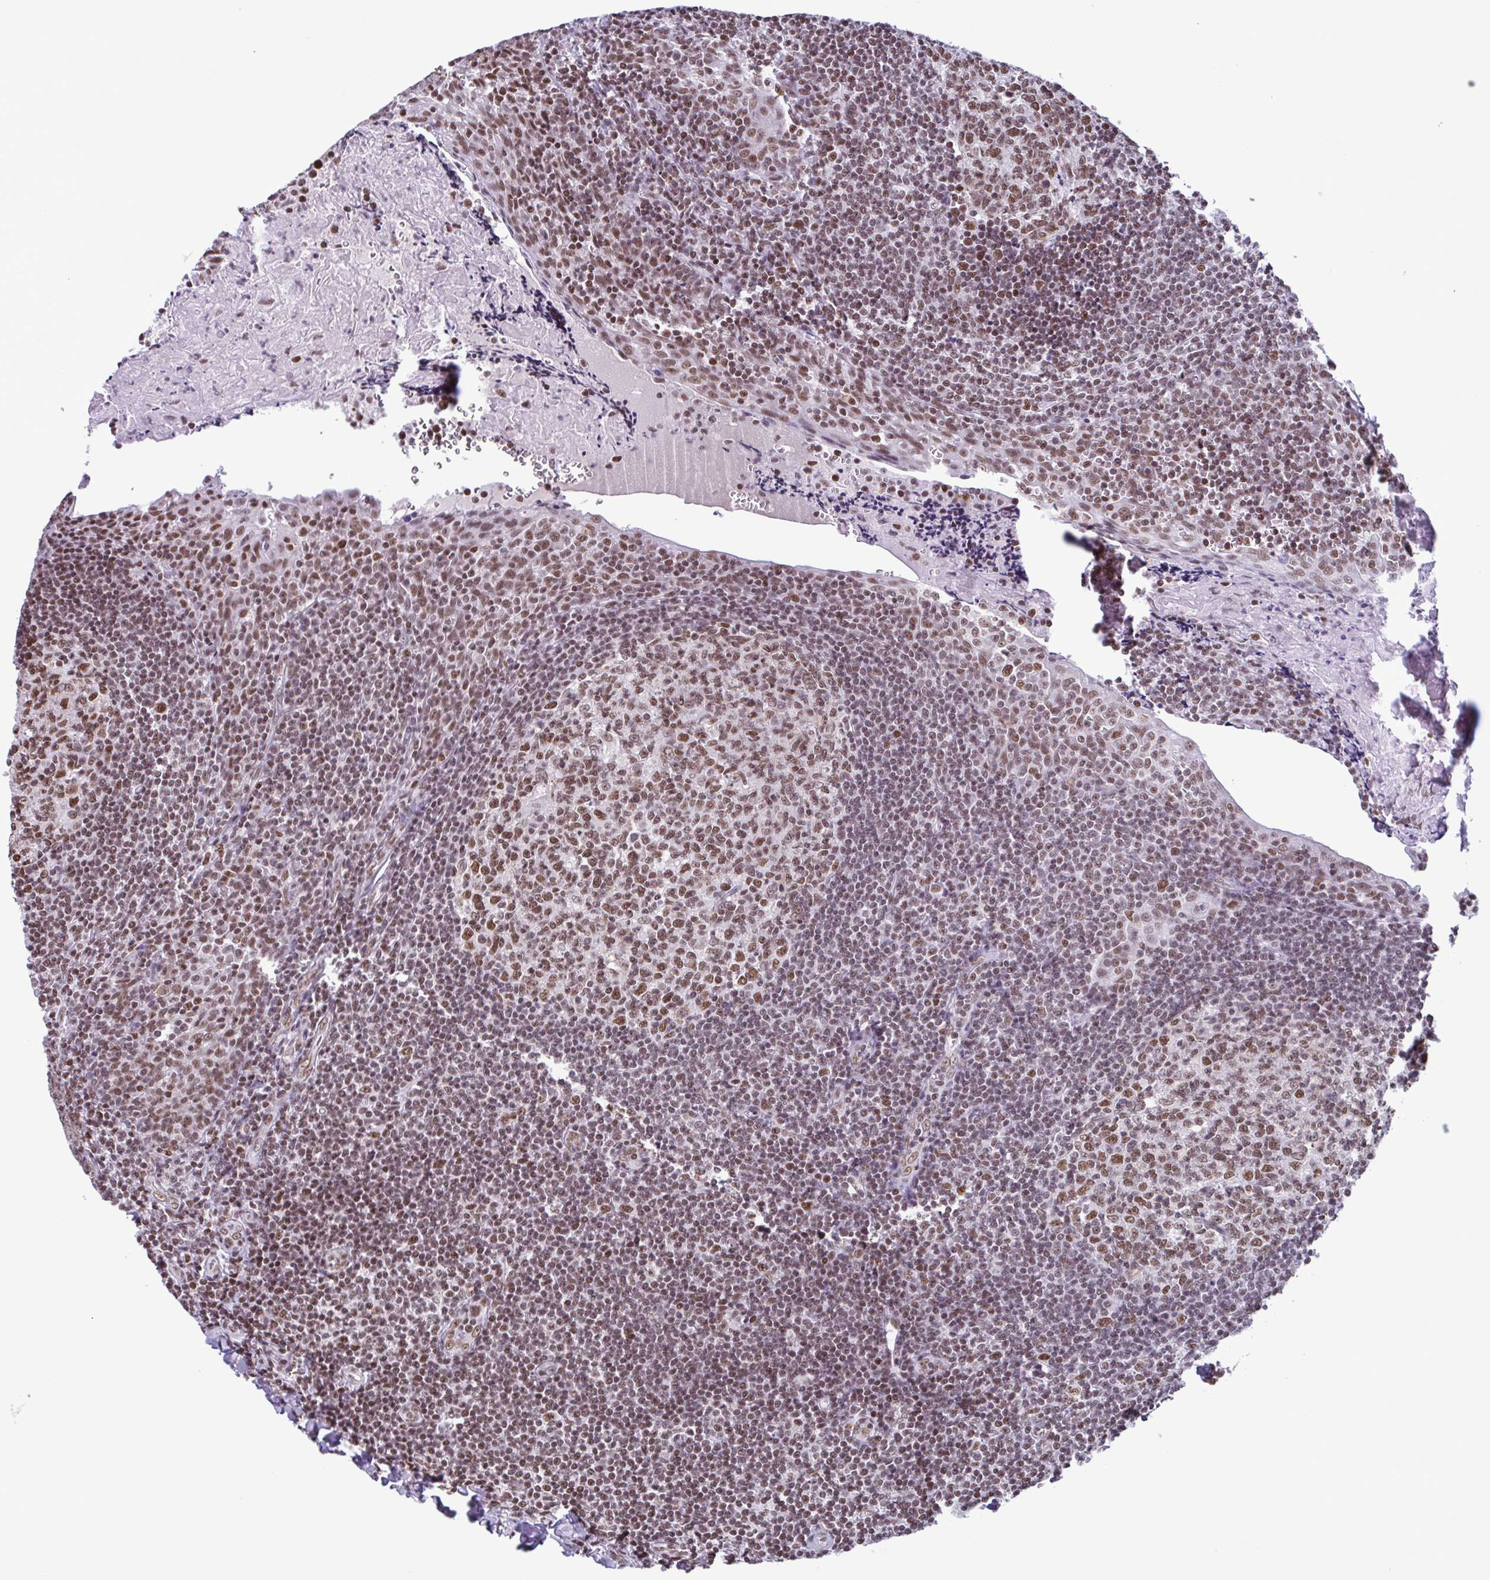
{"staining": {"intensity": "moderate", "quantity": ">75%", "location": "nuclear"}, "tissue": "tonsil", "cell_type": "Germinal center cells", "image_type": "normal", "snomed": [{"axis": "morphology", "description": "Normal tissue, NOS"}, {"axis": "morphology", "description": "Inflammation, NOS"}, {"axis": "topography", "description": "Tonsil"}], "caption": "Moderate nuclear positivity for a protein is seen in approximately >75% of germinal center cells of unremarkable tonsil using IHC.", "gene": "TIMM21", "patient": {"sex": "female", "age": 31}}